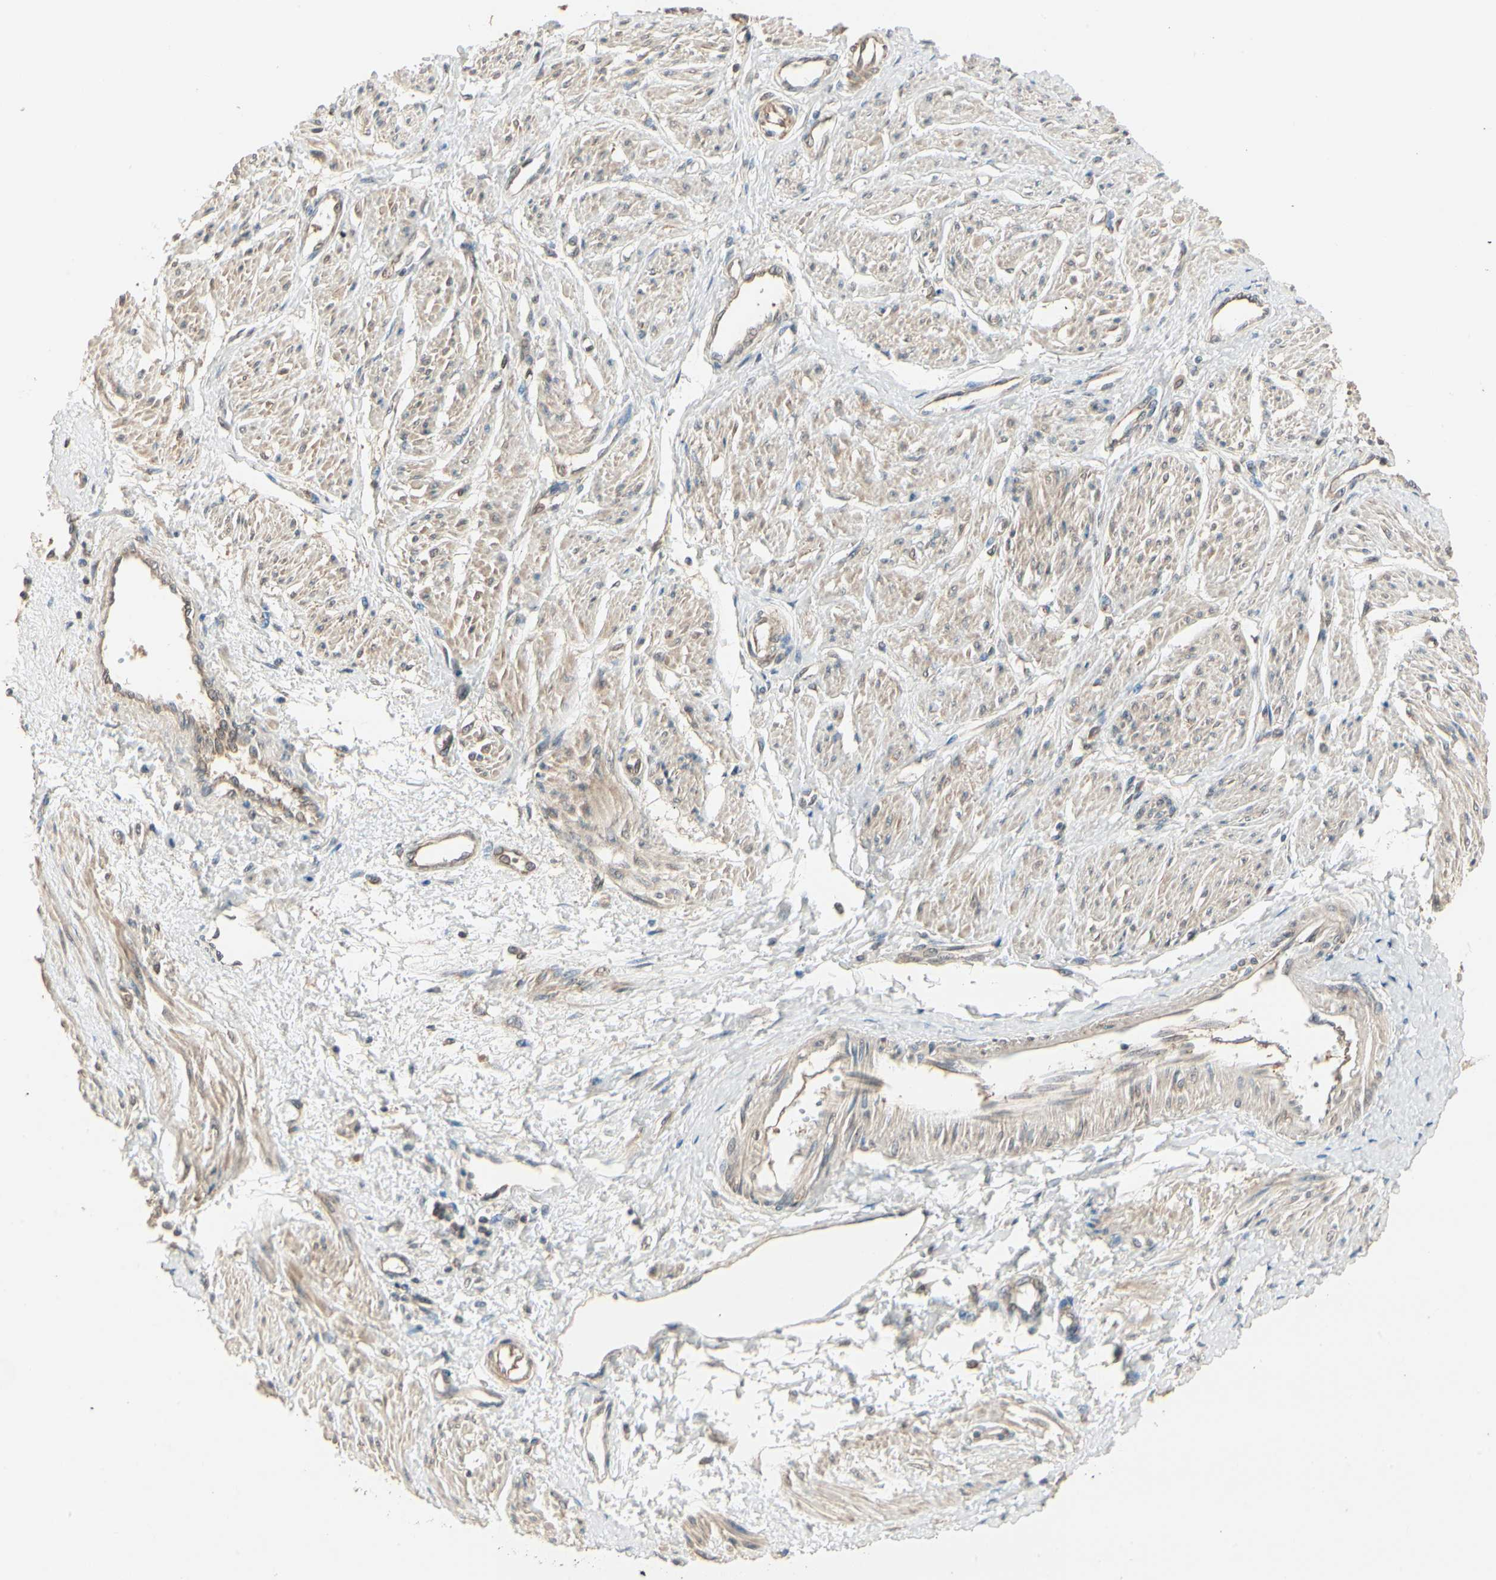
{"staining": {"intensity": "weak", "quantity": ">75%", "location": "cytoplasmic/membranous"}, "tissue": "smooth muscle", "cell_type": "Smooth muscle cells", "image_type": "normal", "snomed": [{"axis": "morphology", "description": "Normal tissue, NOS"}, {"axis": "topography", "description": "Smooth muscle"}, {"axis": "topography", "description": "Uterus"}], "caption": "Protein staining of normal smooth muscle displays weak cytoplasmic/membranous positivity in about >75% of smooth muscle cells.", "gene": "CCT7", "patient": {"sex": "female", "age": 39}}